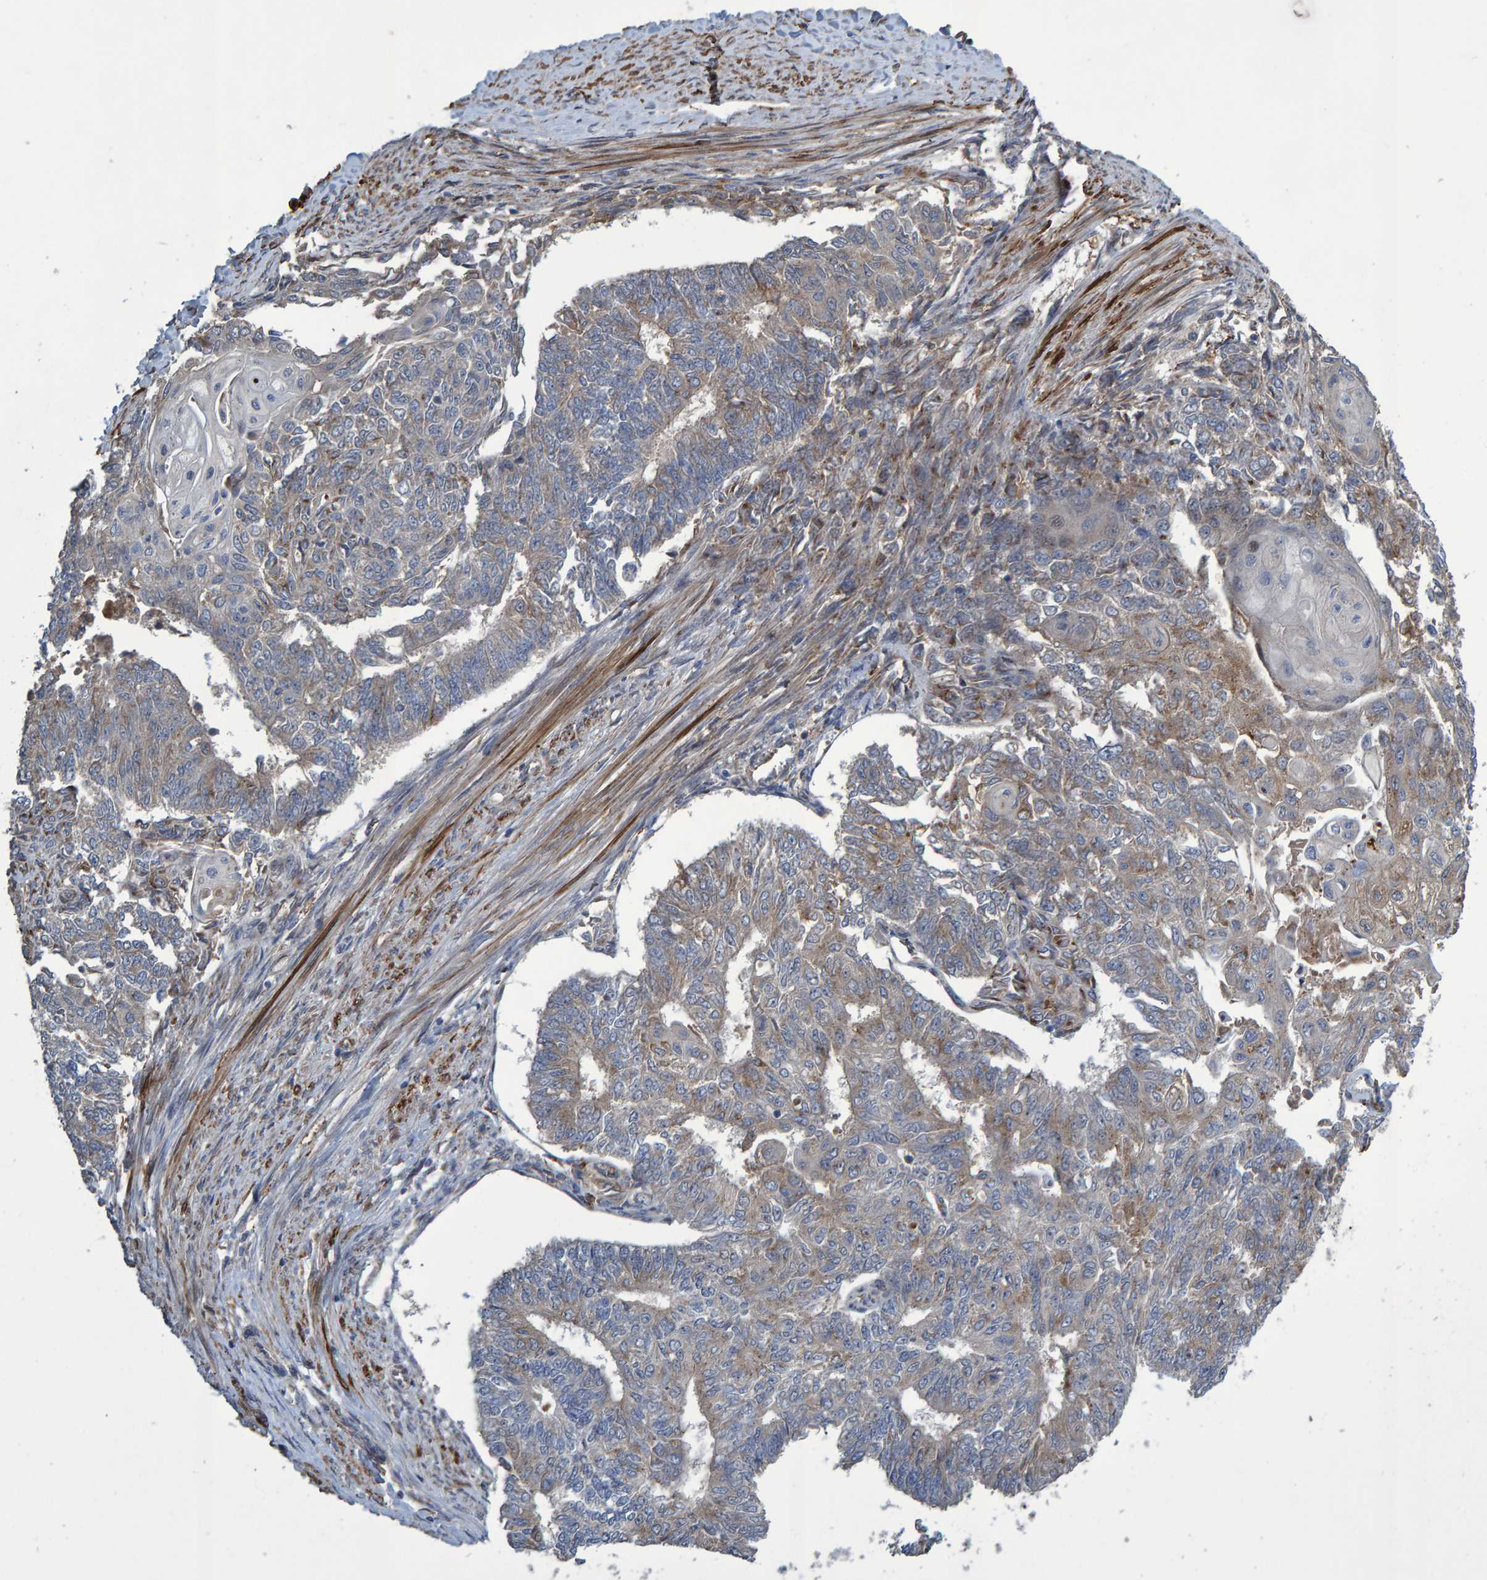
{"staining": {"intensity": "weak", "quantity": "<25%", "location": "cytoplasmic/membranous"}, "tissue": "endometrial cancer", "cell_type": "Tumor cells", "image_type": "cancer", "snomed": [{"axis": "morphology", "description": "Adenocarcinoma, NOS"}, {"axis": "topography", "description": "Endometrium"}], "caption": "Immunohistochemistry (IHC) image of neoplastic tissue: endometrial adenocarcinoma stained with DAB reveals no significant protein expression in tumor cells.", "gene": "SLIT2", "patient": {"sex": "female", "age": 32}}